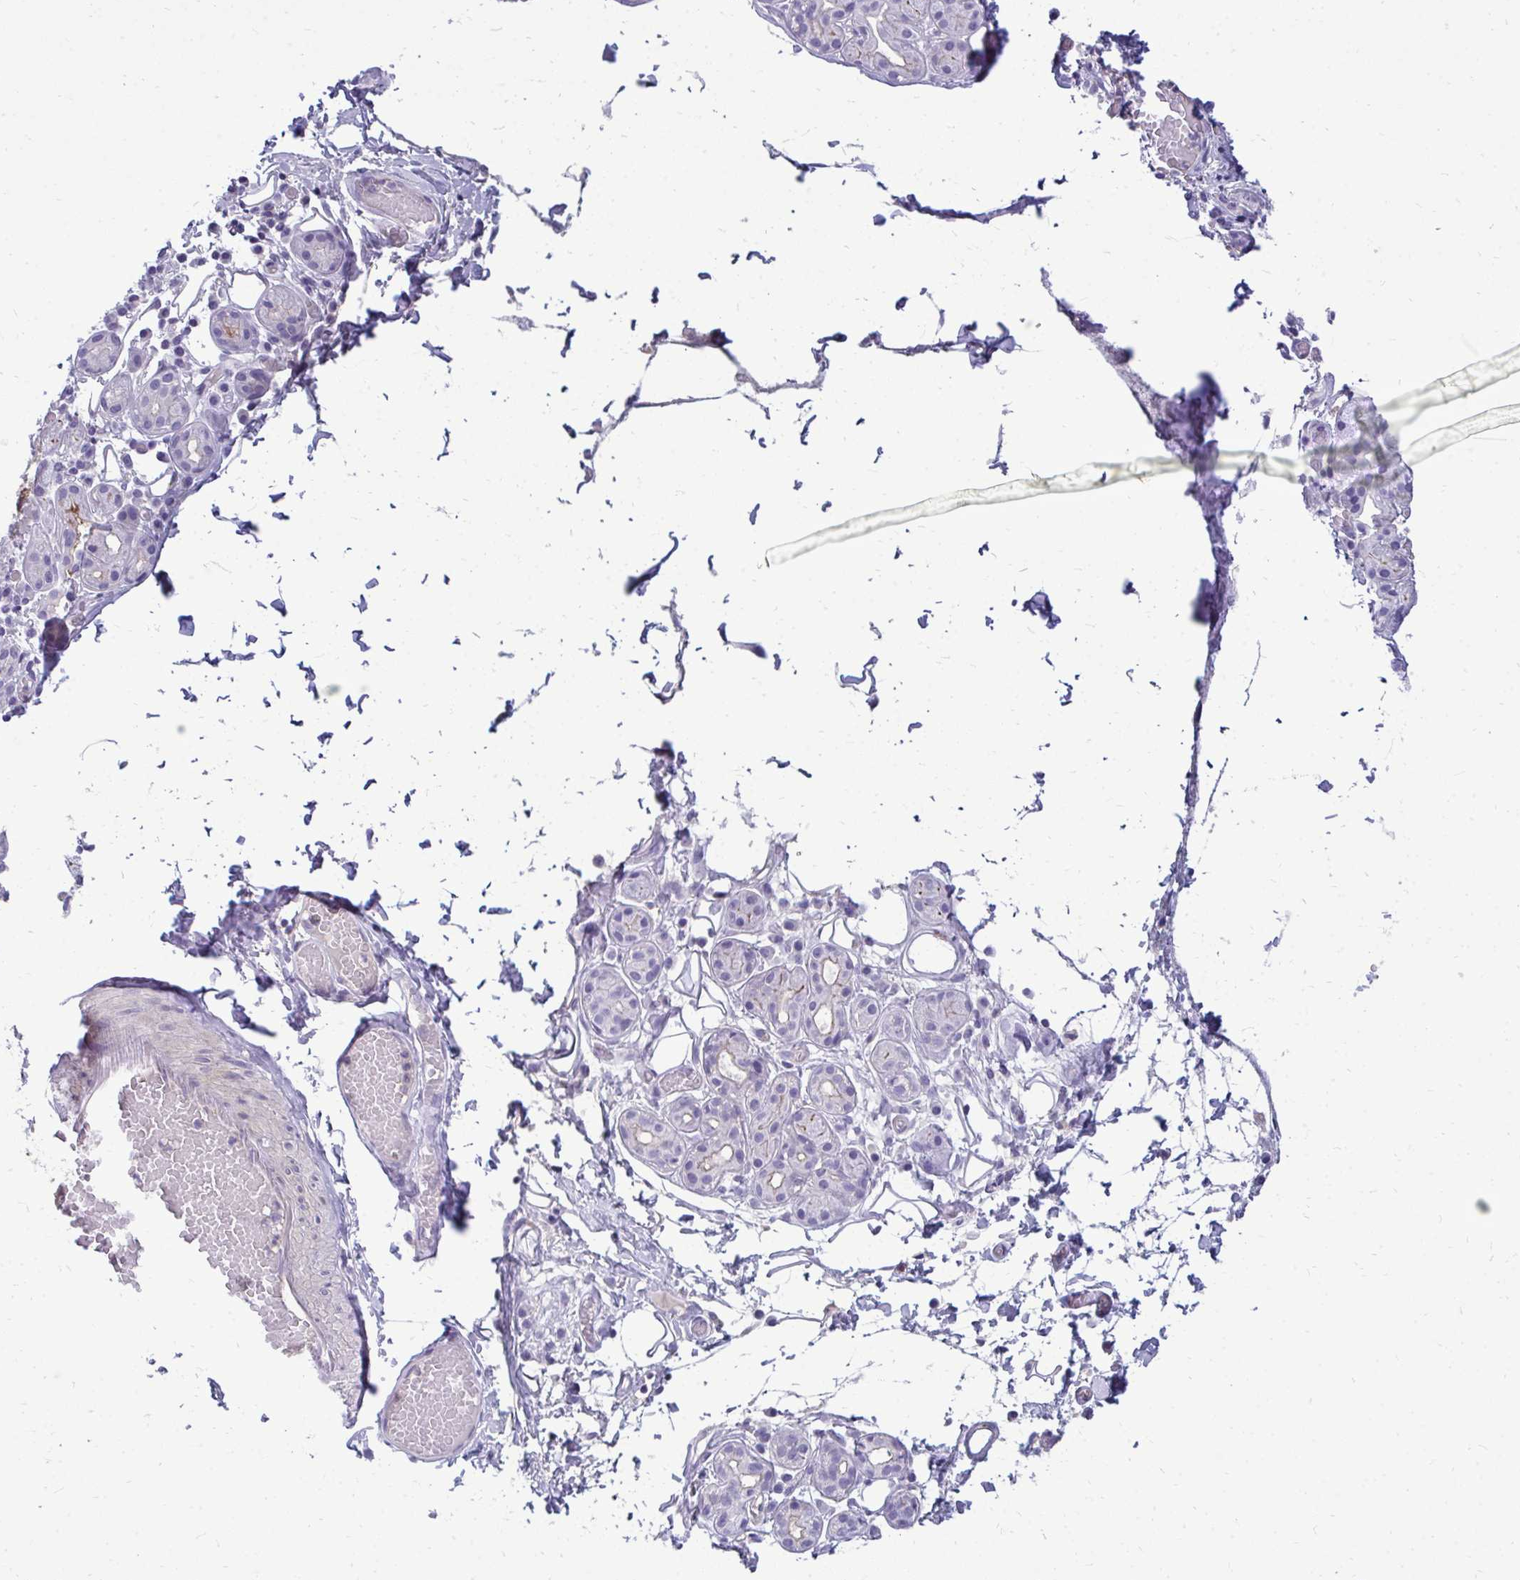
{"staining": {"intensity": "moderate", "quantity": "<25%", "location": "cytoplasmic/membranous"}, "tissue": "salivary gland", "cell_type": "Glandular cells", "image_type": "normal", "snomed": [{"axis": "morphology", "description": "Normal tissue, NOS"}, {"axis": "topography", "description": "Salivary gland"}, {"axis": "topography", "description": "Peripheral nerve tissue"}], "caption": "Protein expression analysis of unremarkable salivary gland displays moderate cytoplasmic/membranous positivity in about <25% of glandular cells. Using DAB (brown) and hematoxylin (blue) stains, captured at high magnification using brightfield microscopy.", "gene": "FABP3", "patient": {"sex": "male", "age": 71}}